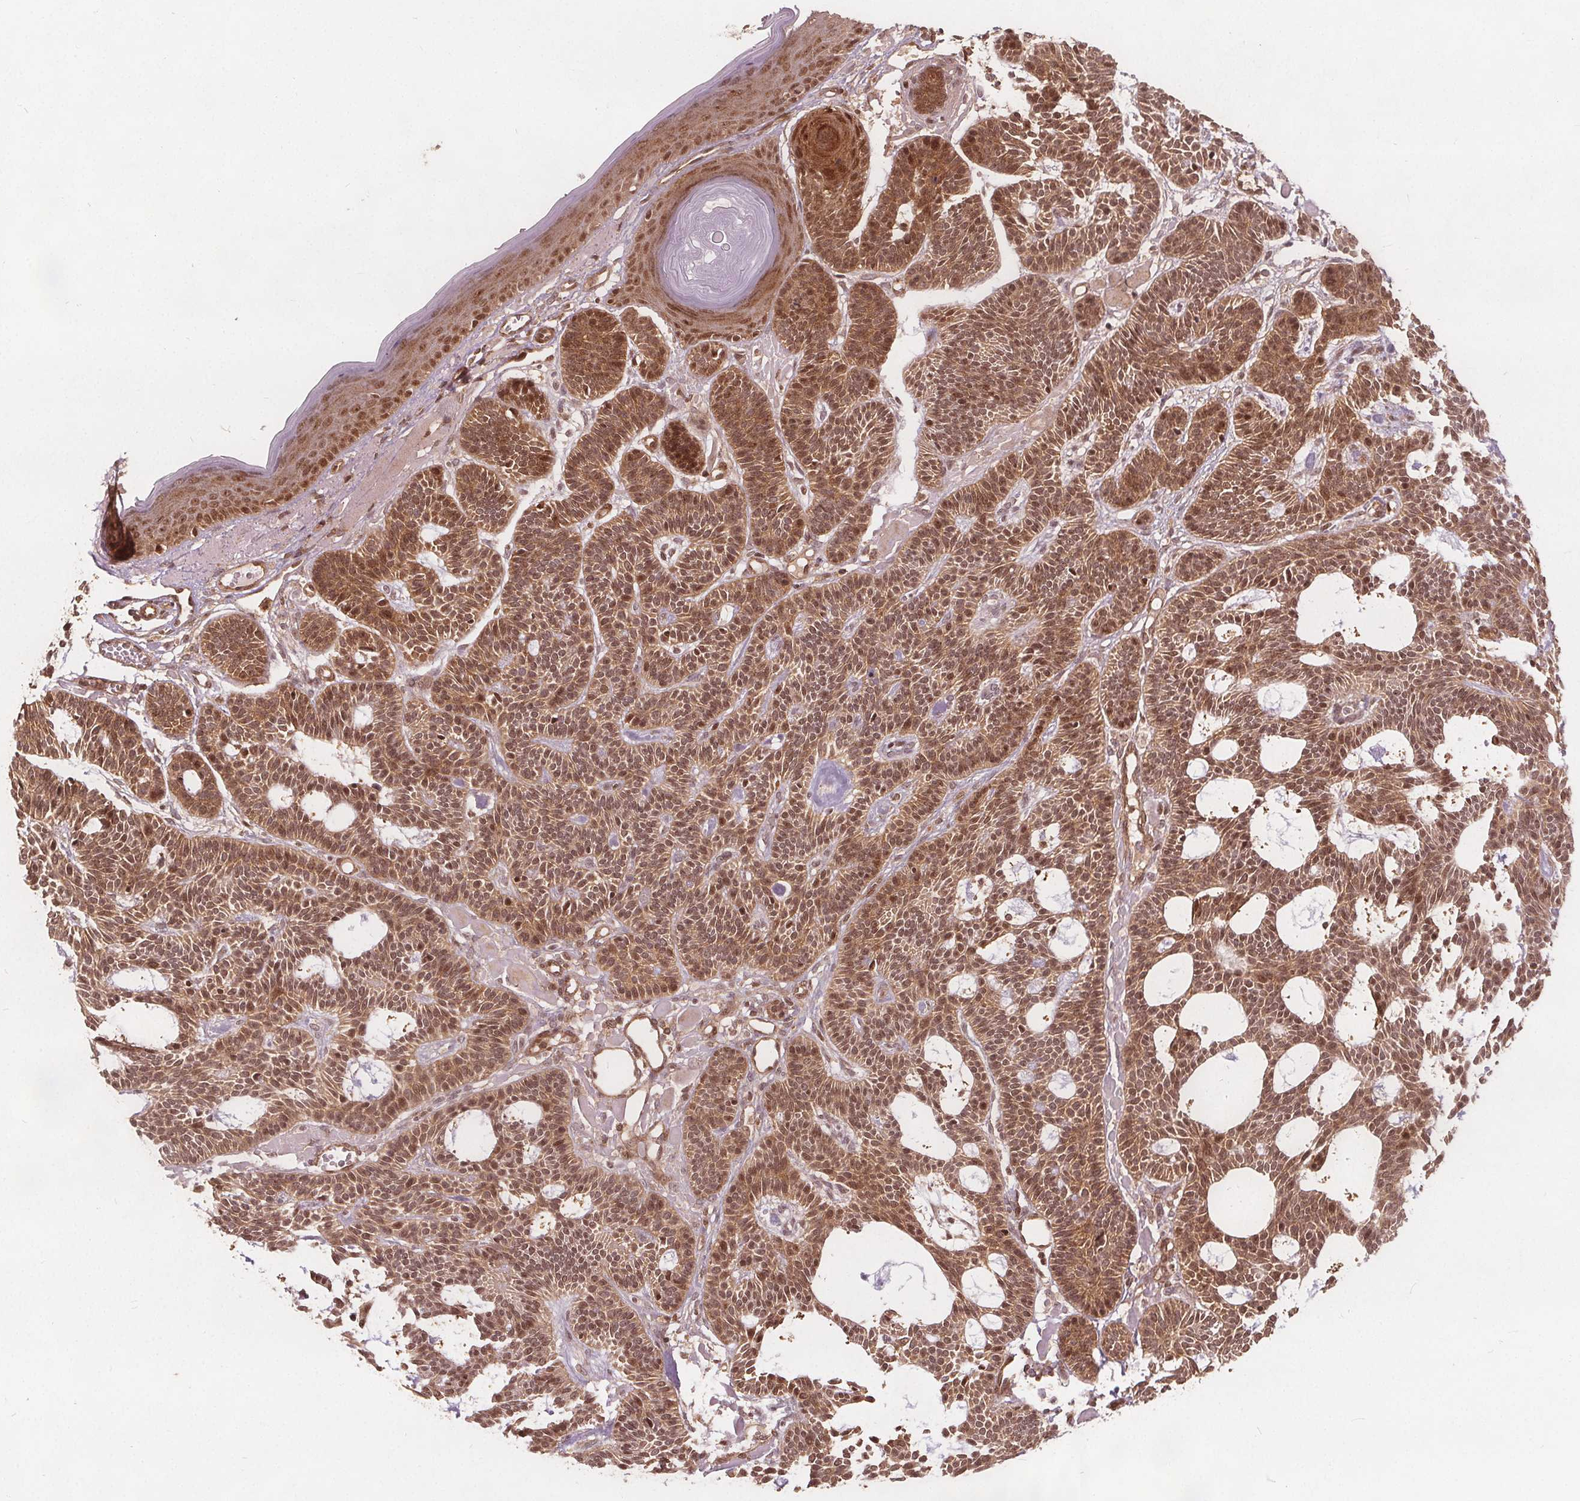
{"staining": {"intensity": "moderate", "quantity": ">75%", "location": "cytoplasmic/membranous,nuclear"}, "tissue": "skin cancer", "cell_type": "Tumor cells", "image_type": "cancer", "snomed": [{"axis": "morphology", "description": "Basal cell carcinoma"}, {"axis": "topography", "description": "Skin"}], "caption": "Approximately >75% of tumor cells in basal cell carcinoma (skin) display moderate cytoplasmic/membranous and nuclear protein positivity as visualized by brown immunohistochemical staining.", "gene": "PPP1CB", "patient": {"sex": "male", "age": 85}}